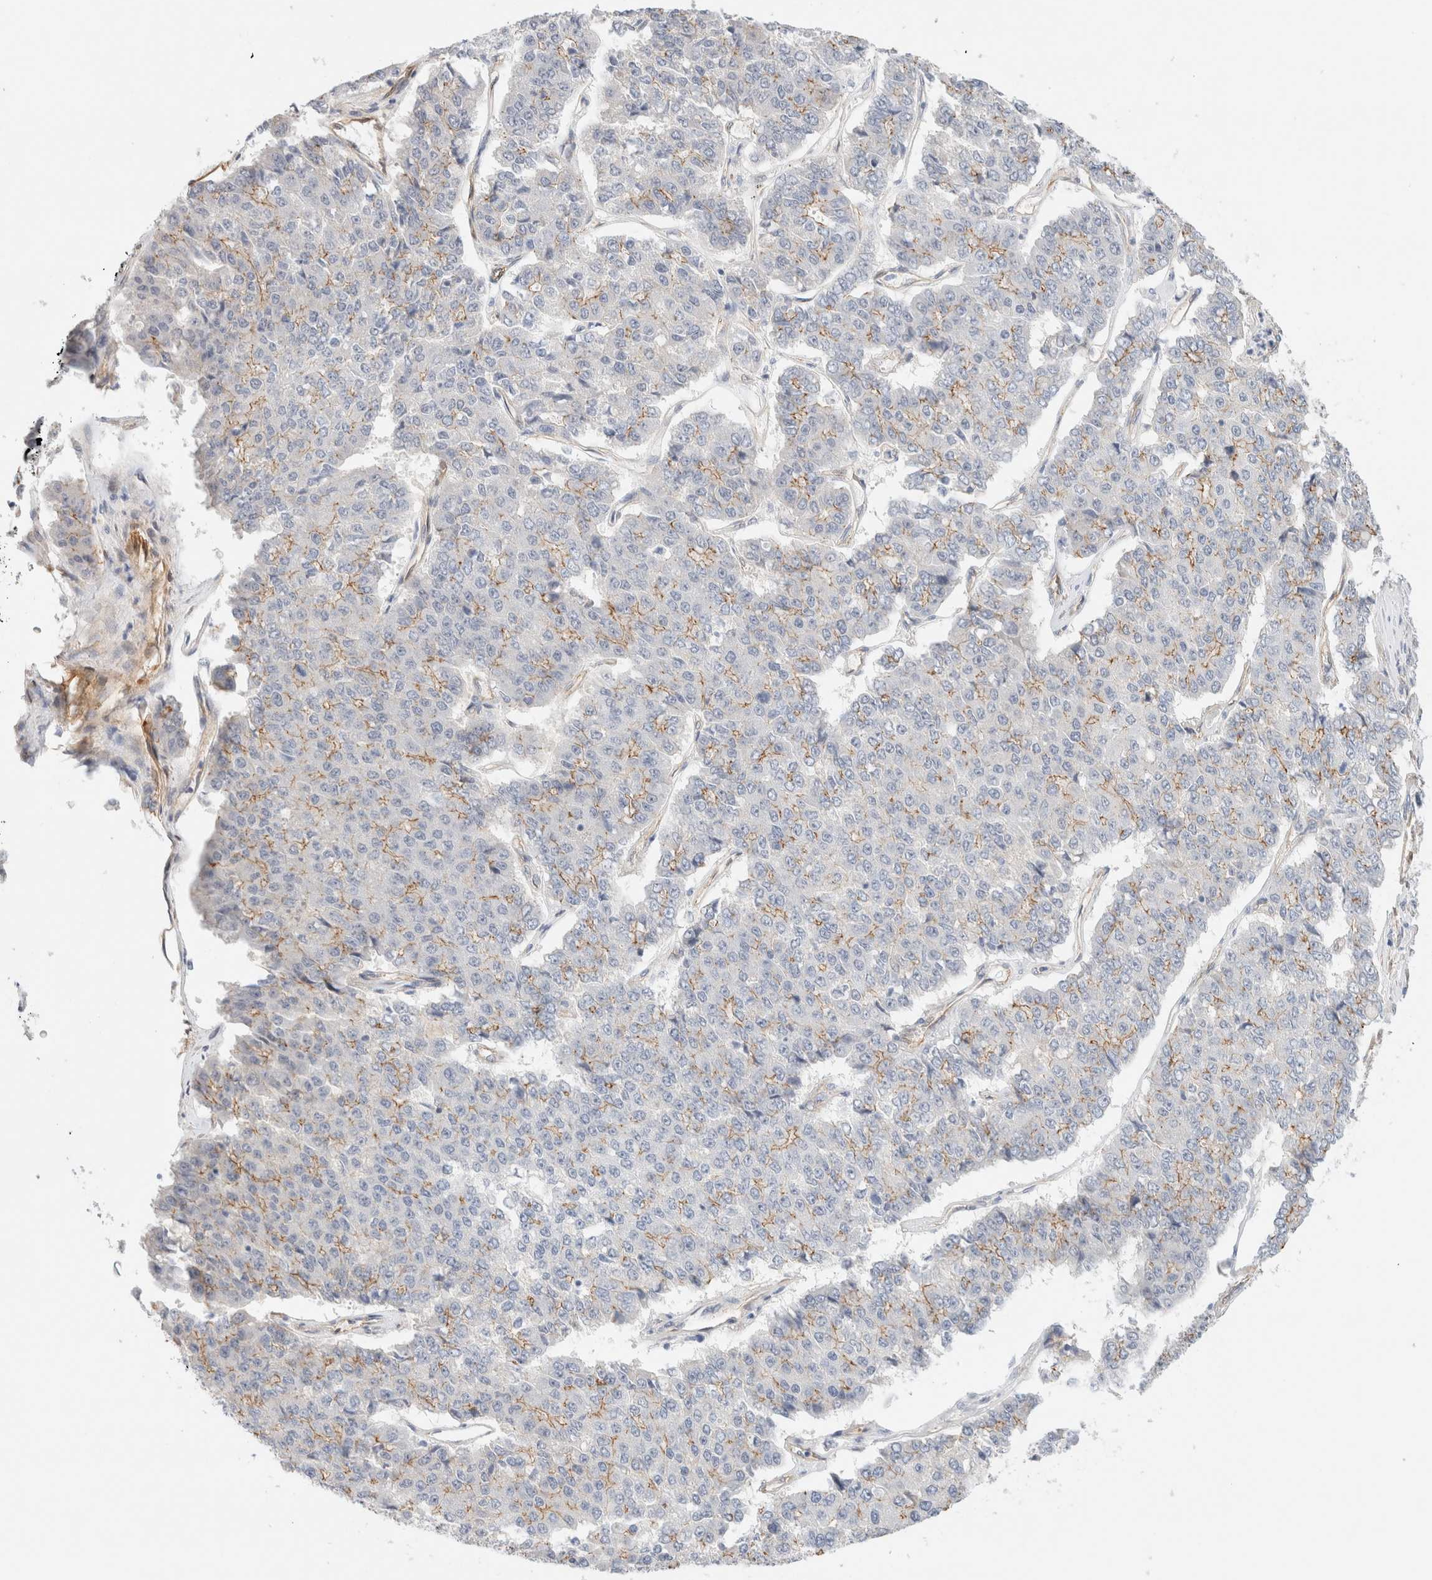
{"staining": {"intensity": "moderate", "quantity": "<25%", "location": "cytoplasmic/membranous"}, "tissue": "pancreatic cancer", "cell_type": "Tumor cells", "image_type": "cancer", "snomed": [{"axis": "morphology", "description": "Adenocarcinoma, NOS"}, {"axis": "topography", "description": "Pancreas"}], "caption": "Approximately <25% of tumor cells in human pancreatic cancer (adenocarcinoma) exhibit moderate cytoplasmic/membranous protein positivity as visualized by brown immunohistochemical staining.", "gene": "LMCD1", "patient": {"sex": "male", "age": 50}}